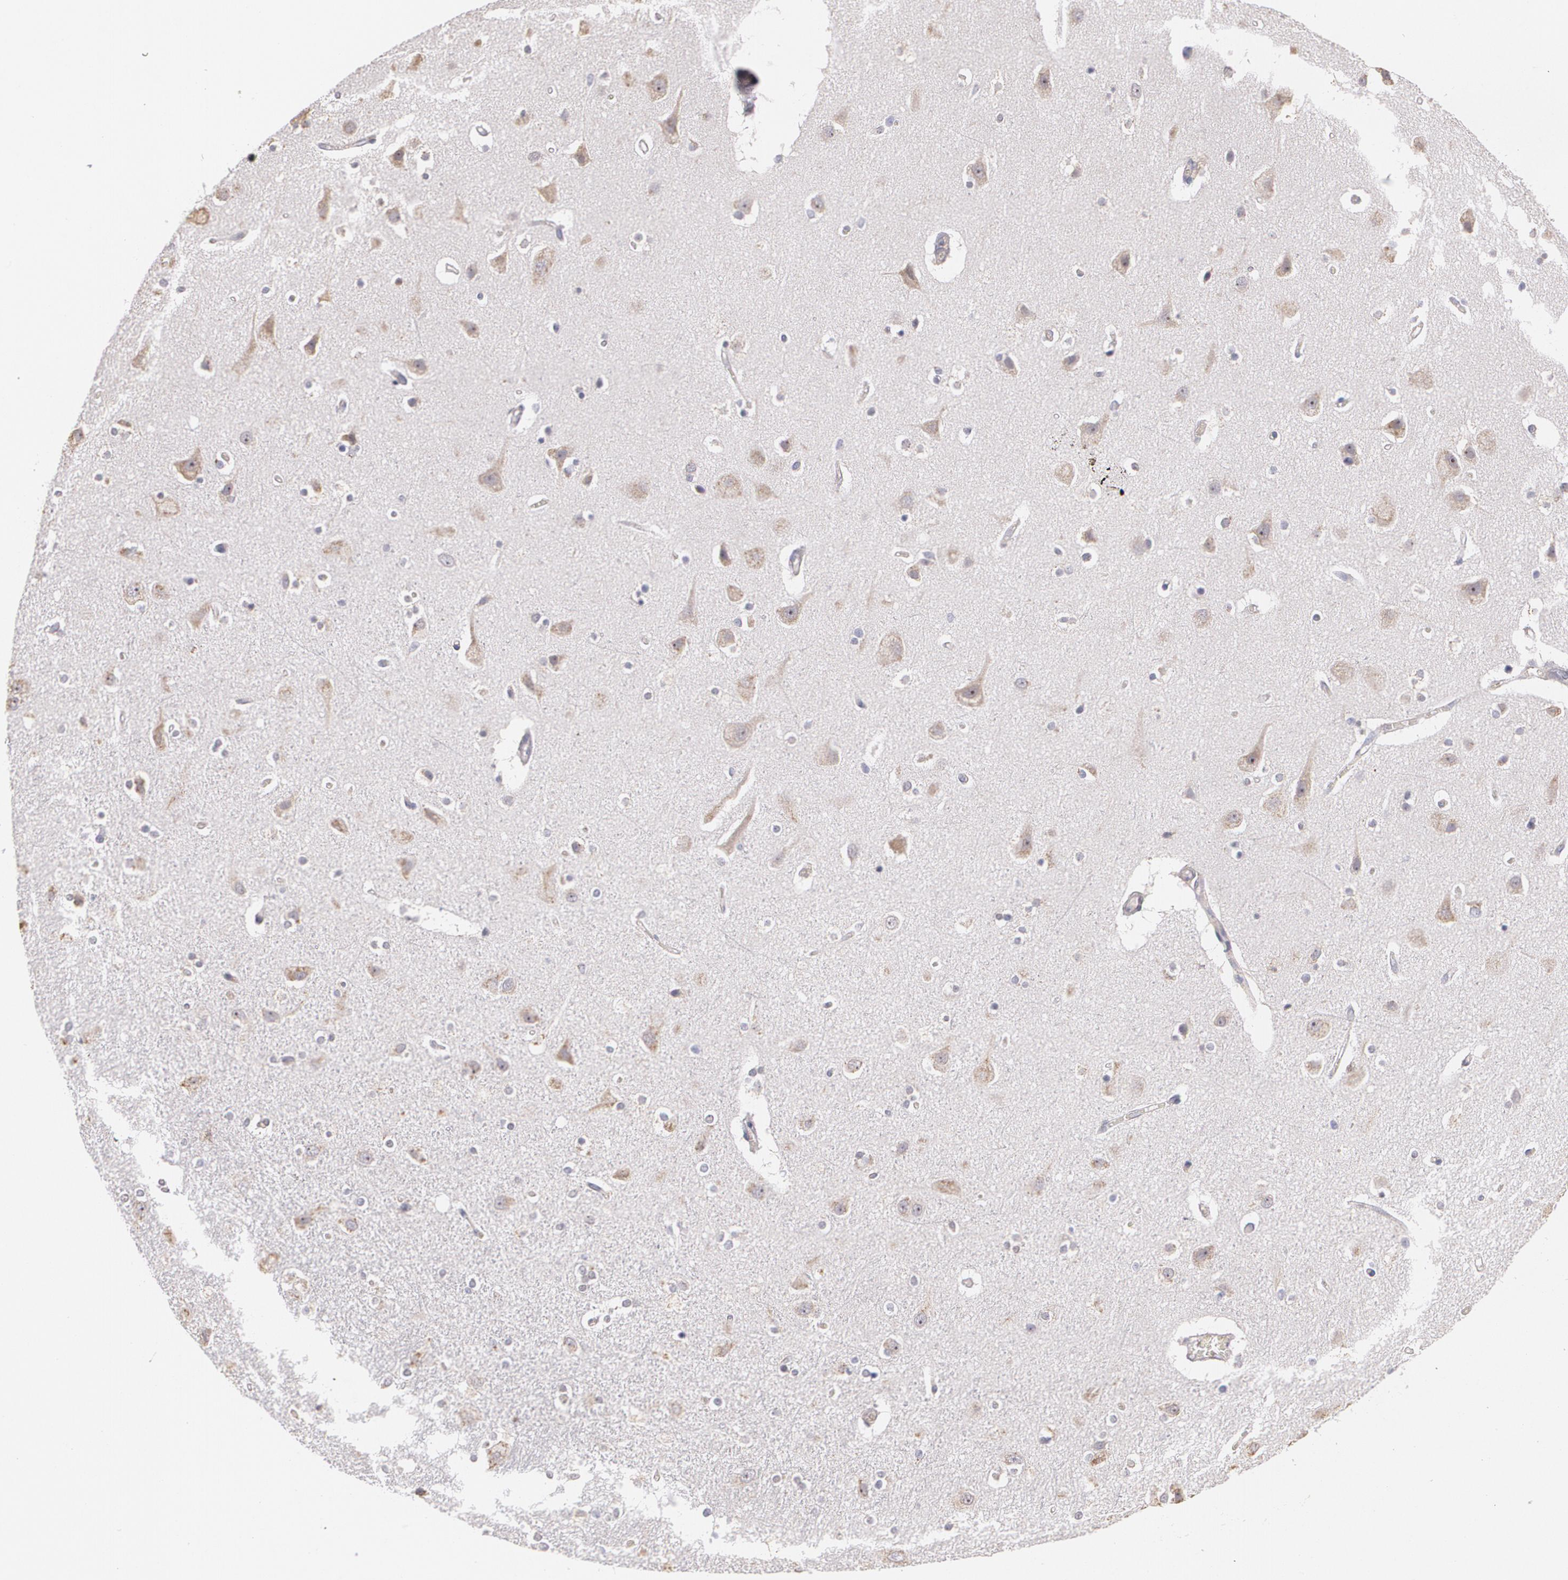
{"staining": {"intensity": "negative", "quantity": "none", "location": "none"}, "tissue": "caudate", "cell_type": "Glial cells", "image_type": "normal", "snomed": [{"axis": "morphology", "description": "Normal tissue, NOS"}, {"axis": "topography", "description": "Lateral ventricle wall"}], "caption": "Histopathology image shows no significant protein positivity in glial cells of unremarkable caudate.", "gene": "ATF3", "patient": {"sex": "female", "age": 54}}